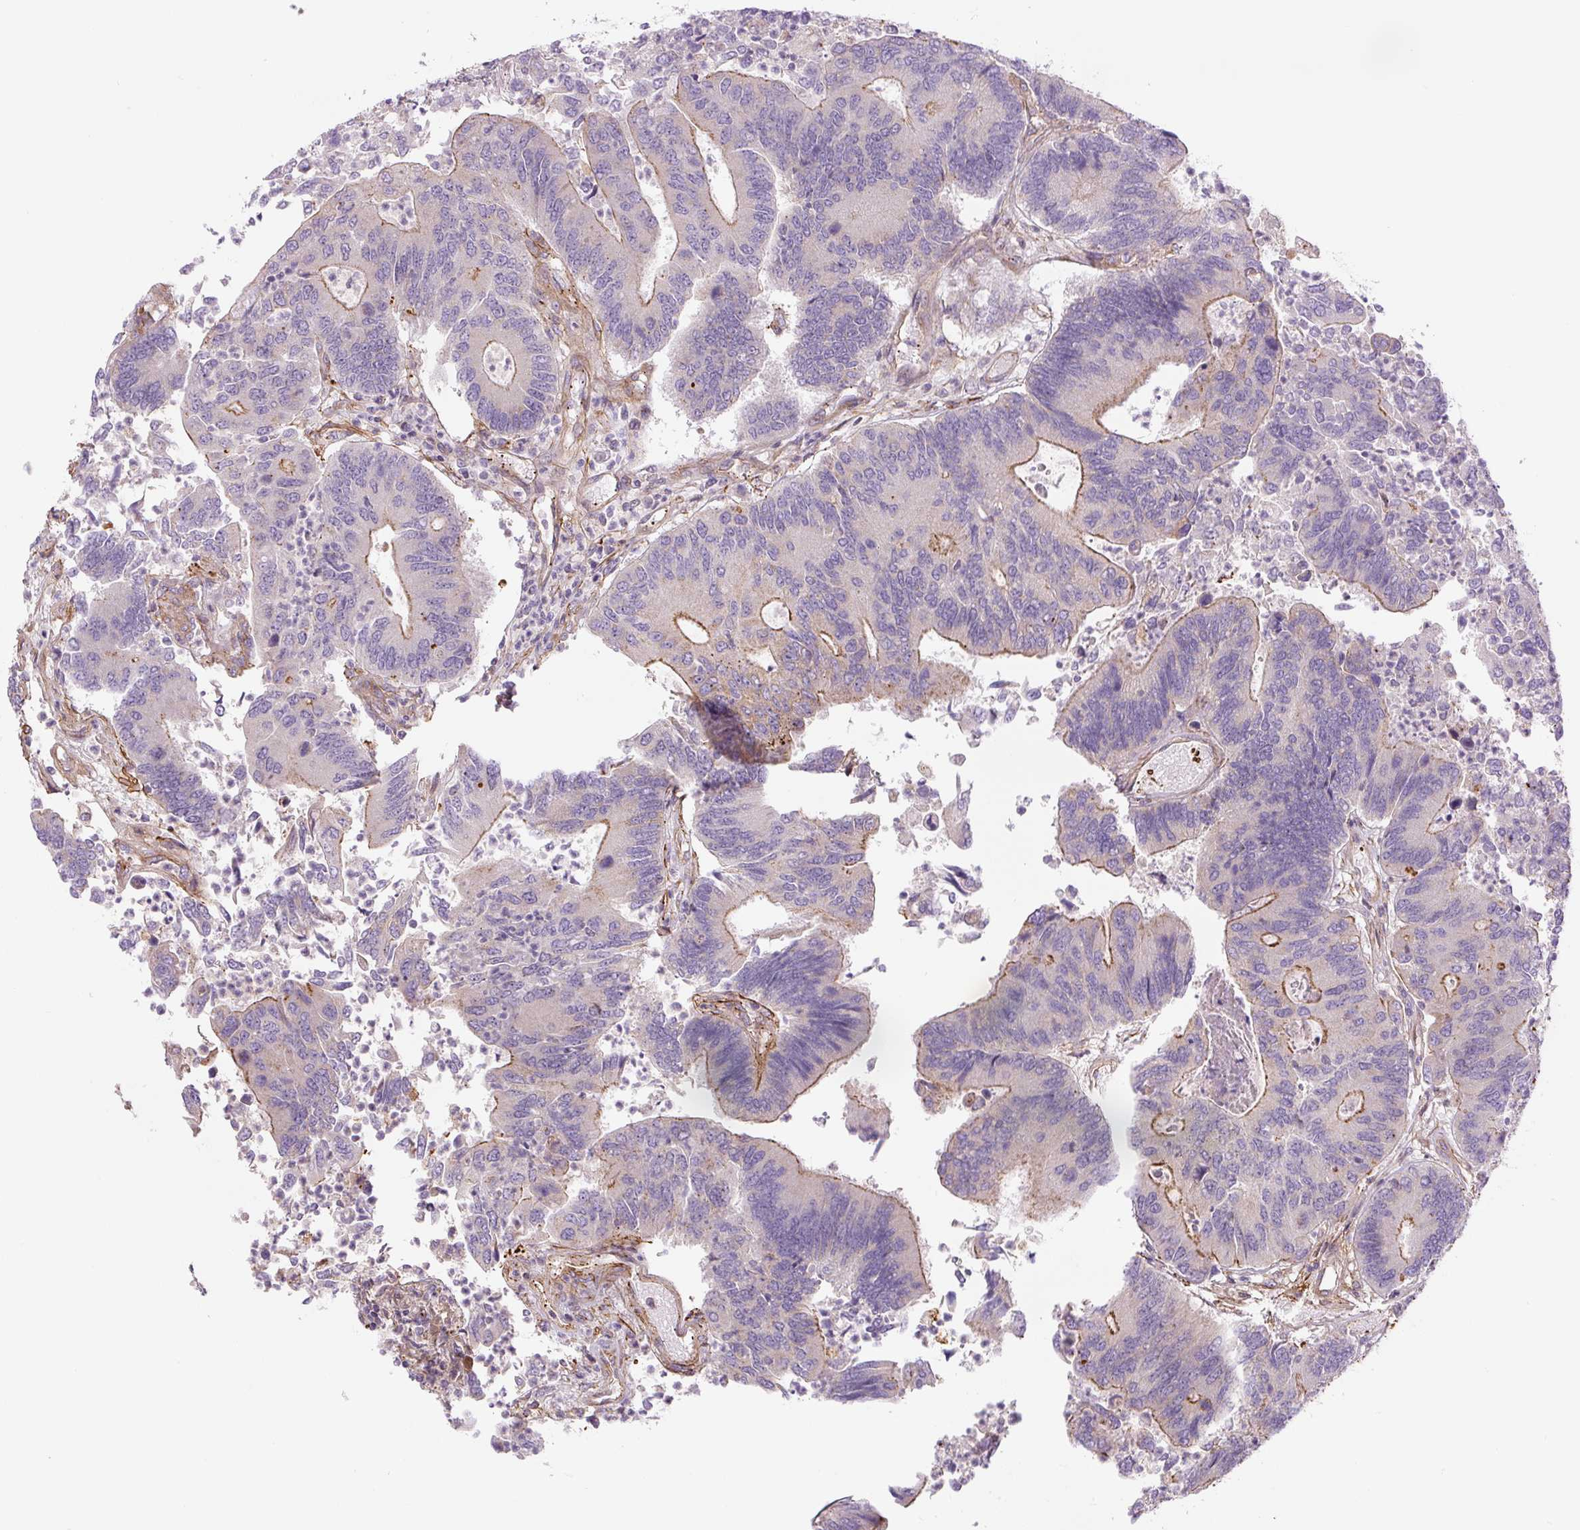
{"staining": {"intensity": "moderate", "quantity": "25%-75%", "location": "cytoplasmic/membranous"}, "tissue": "colorectal cancer", "cell_type": "Tumor cells", "image_type": "cancer", "snomed": [{"axis": "morphology", "description": "Adenocarcinoma, NOS"}, {"axis": "topography", "description": "Colon"}], "caption": "A brown stain shows moderate cytoplasmic/membranous expression of a protein in colorectal adenocarcinoma tumor cells.", "gene": "CCNI2", "patient": {"sex": "female", "age": 67}}